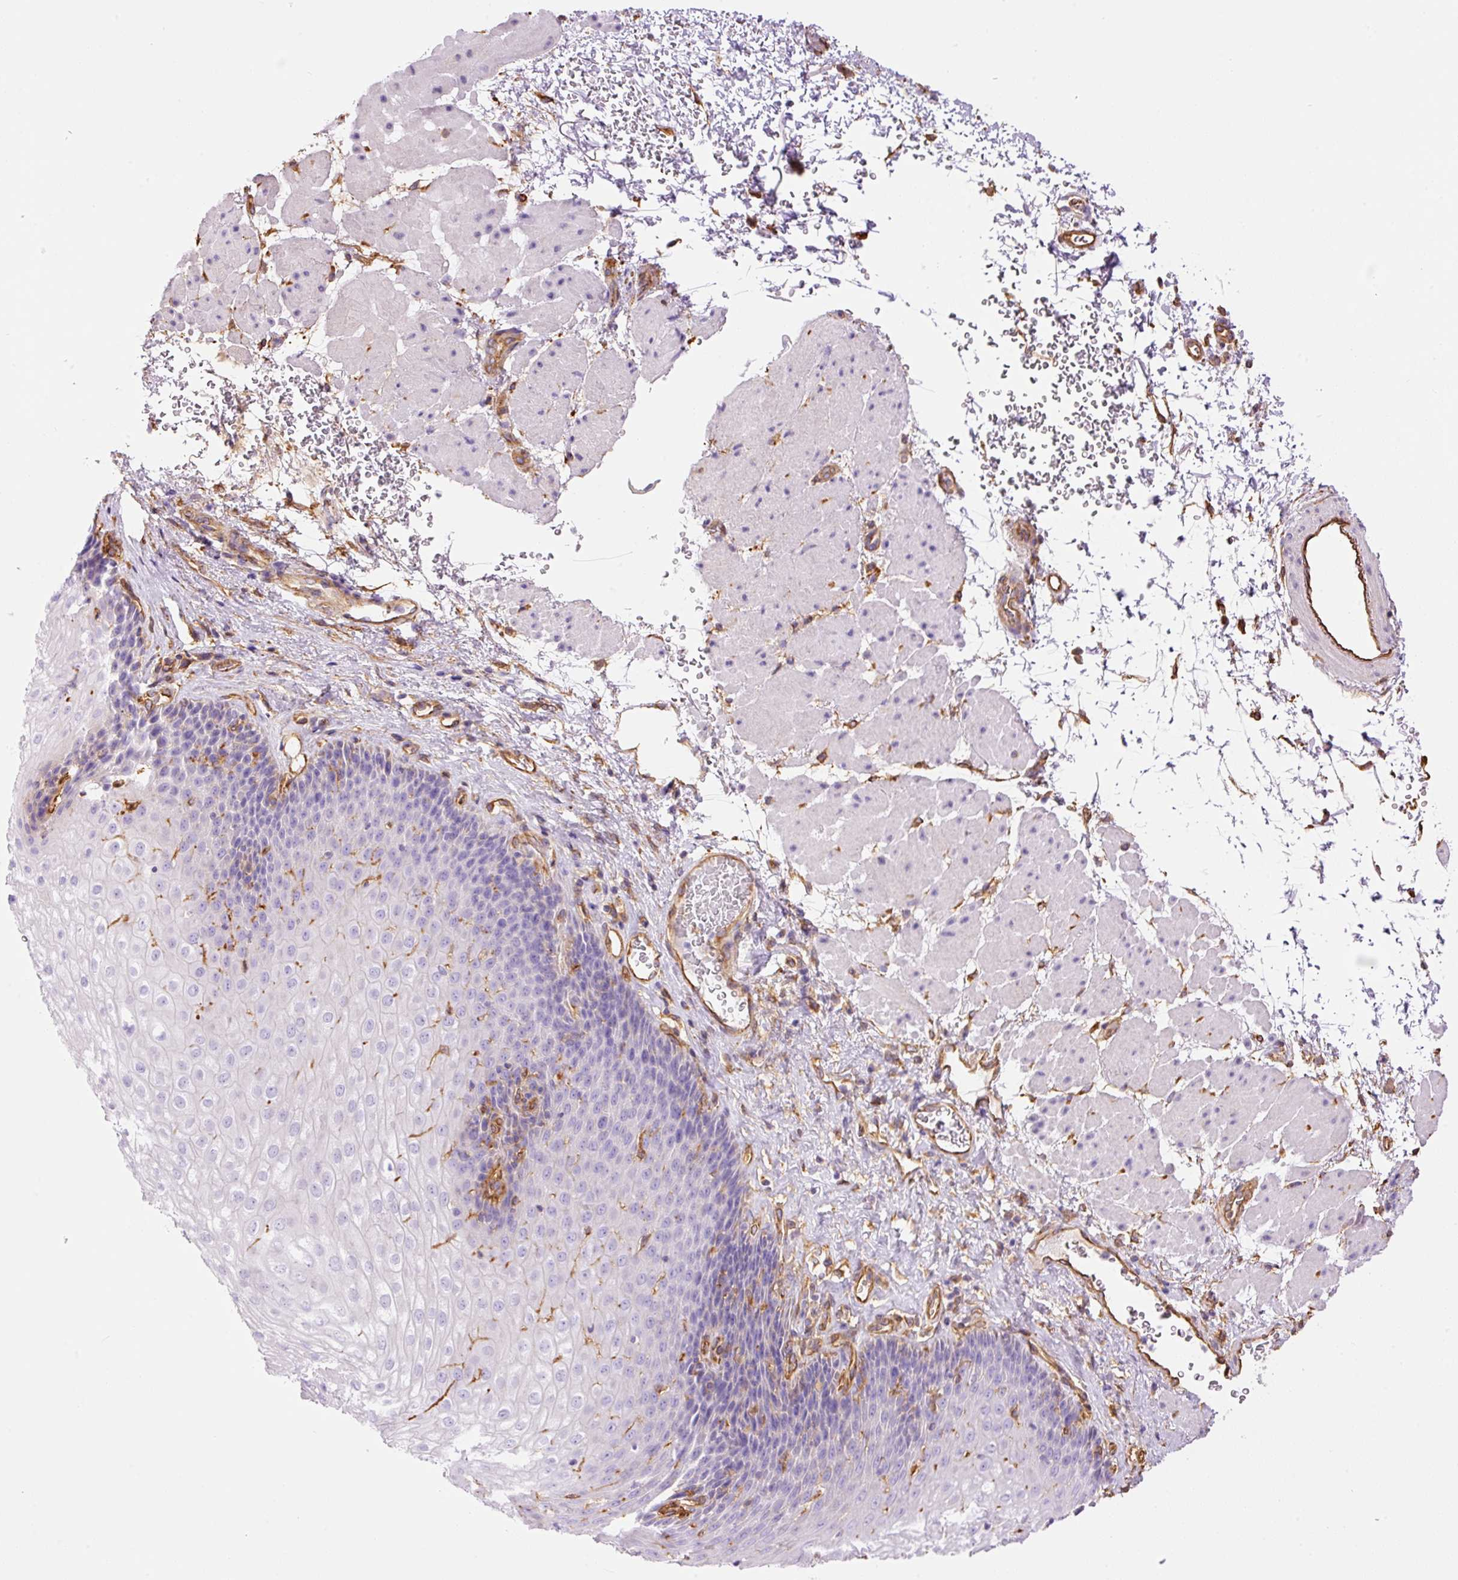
{"staining": {"intensity": "negative", "quantity": "none", "location": "none"}, "tissue": "esophagus", "cell_type": "Squamous epithelial cells", "image_type": "normal", "snomed": [{"axis": "morphology", "description": "Normal tissue, NOS"}, {"axis": "topography", "description": "Esophagus"}], "caption": "Image shows no protein expression in squamous epithelial cells of unremarkable esophagus.", "gene": "ENSG00000249624", "patient": {"sex": "female", "age": 66}}